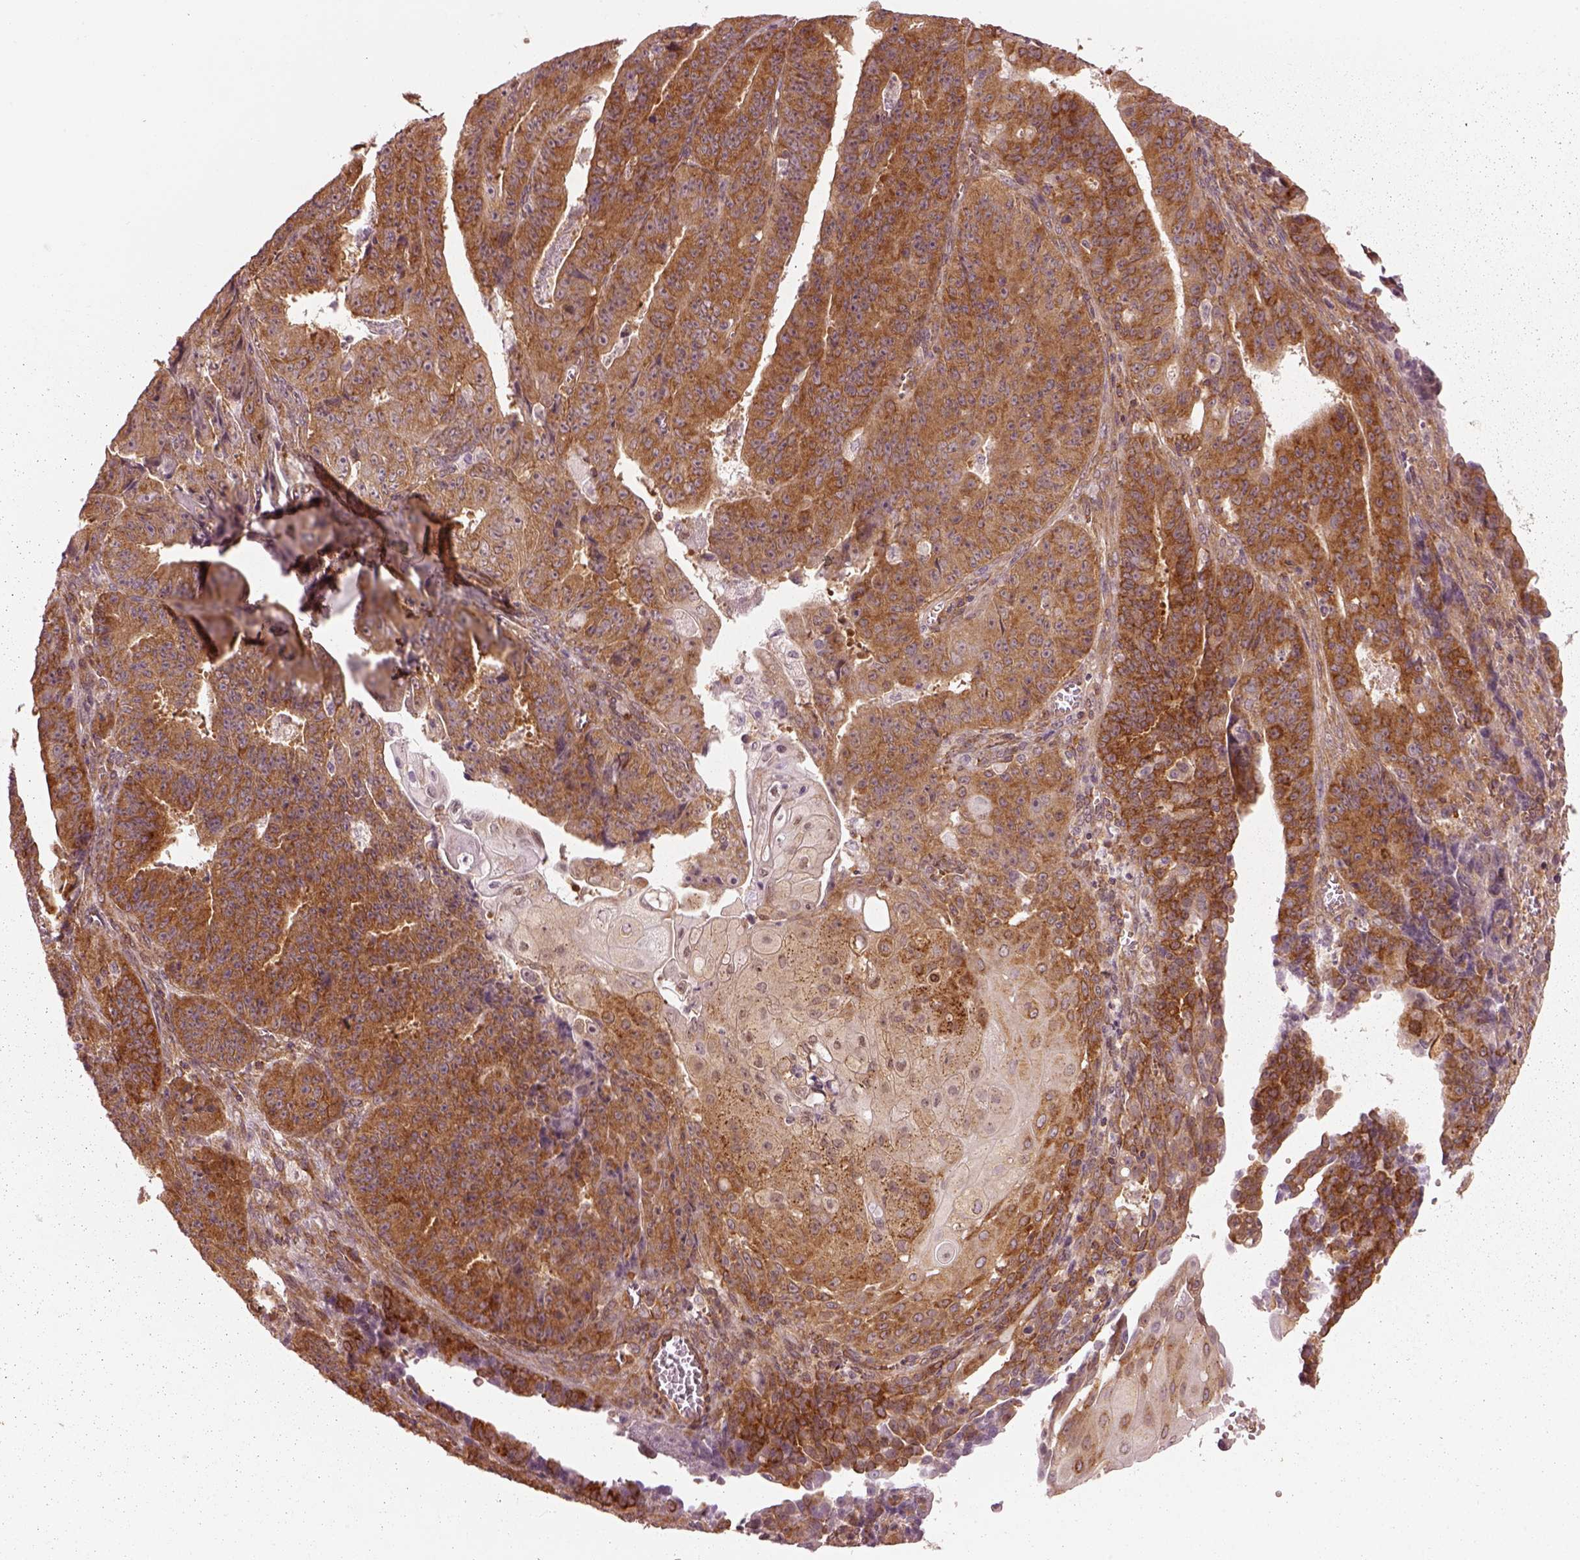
{"staining": {"intensity": "moderate", "quantity": ">75%", "location": "cytoplasmic/membranous"}, "tissue": "ovarian cancer", "cell_type": "Tumor cells", "image_type": "cancer", "snomed": [{"axis": "morphology", "description": "Carcinoma, endometroid"}, {"axis": "topography", "description": "Ovary"}], "caption": "Moderate cytoplasmic/membranous protein expression is present in about >75% of tumor cells in ovarian cancer (endometroid carcinoma). (Brightfield microscopy of DAB IHC at high magnification).", "gene": "LSM14A", "patient": {"sex": "female", "age": 42}}